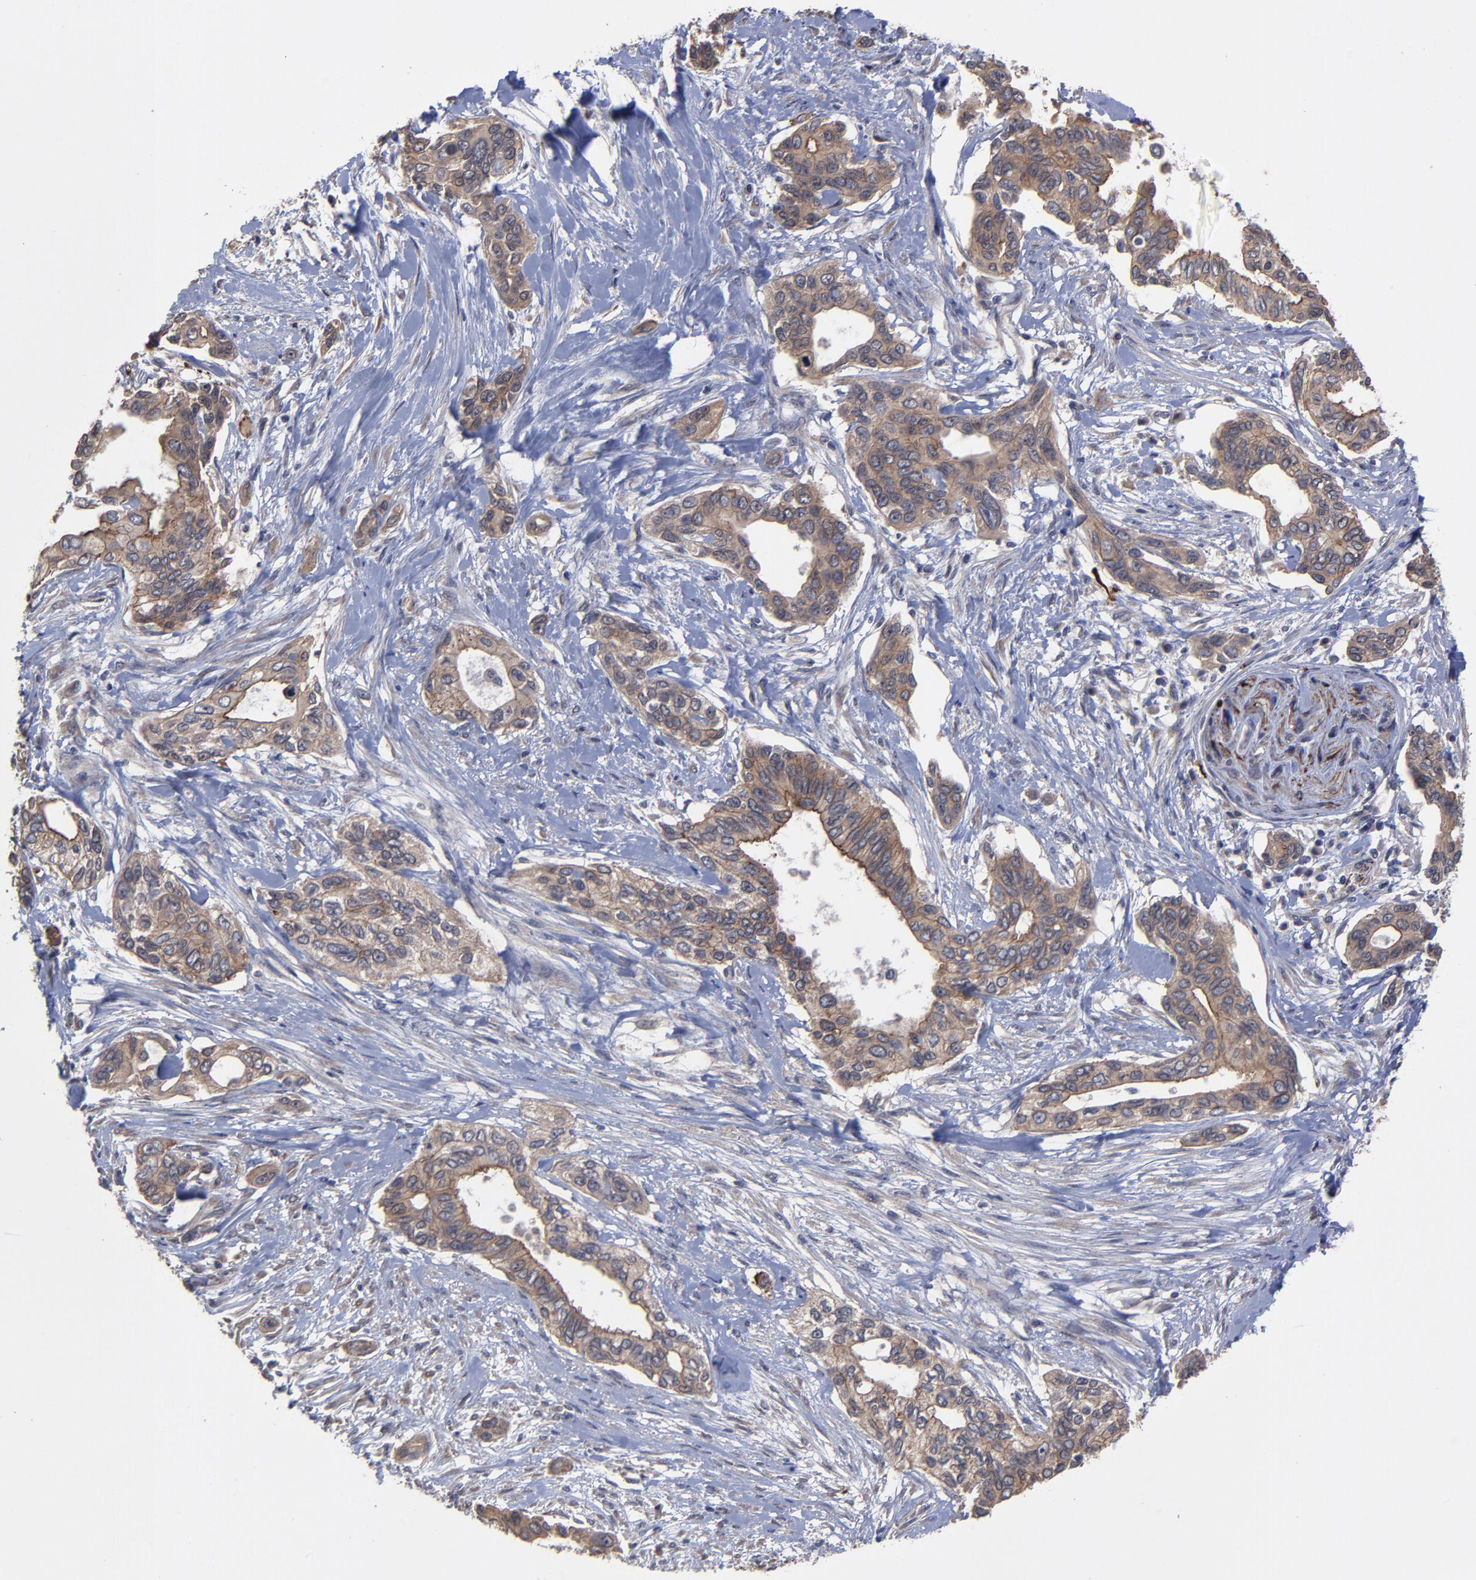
{"staining": {"intensity": "moderate", "quantity": ">75%", "location": "cytoplasmic/membranous"}, "tissue": "pancreatic cancer", "cell_type": "Tumor cells", "image_type": "cancer", "snomed": [{"axis": "morphology", "description": "Adenocarcinoma, NOS"}, {"axis": "topography", "description": "Pancreas"}], "caption": "Brown immunohistochemical staining in human pancreatic cancer exhibits moderate cytoplasmic/membranous expression in approximately >75% of tumor cells.", "gene": "ZNF780B", "patient": {"sex": "female", "age": 60}}